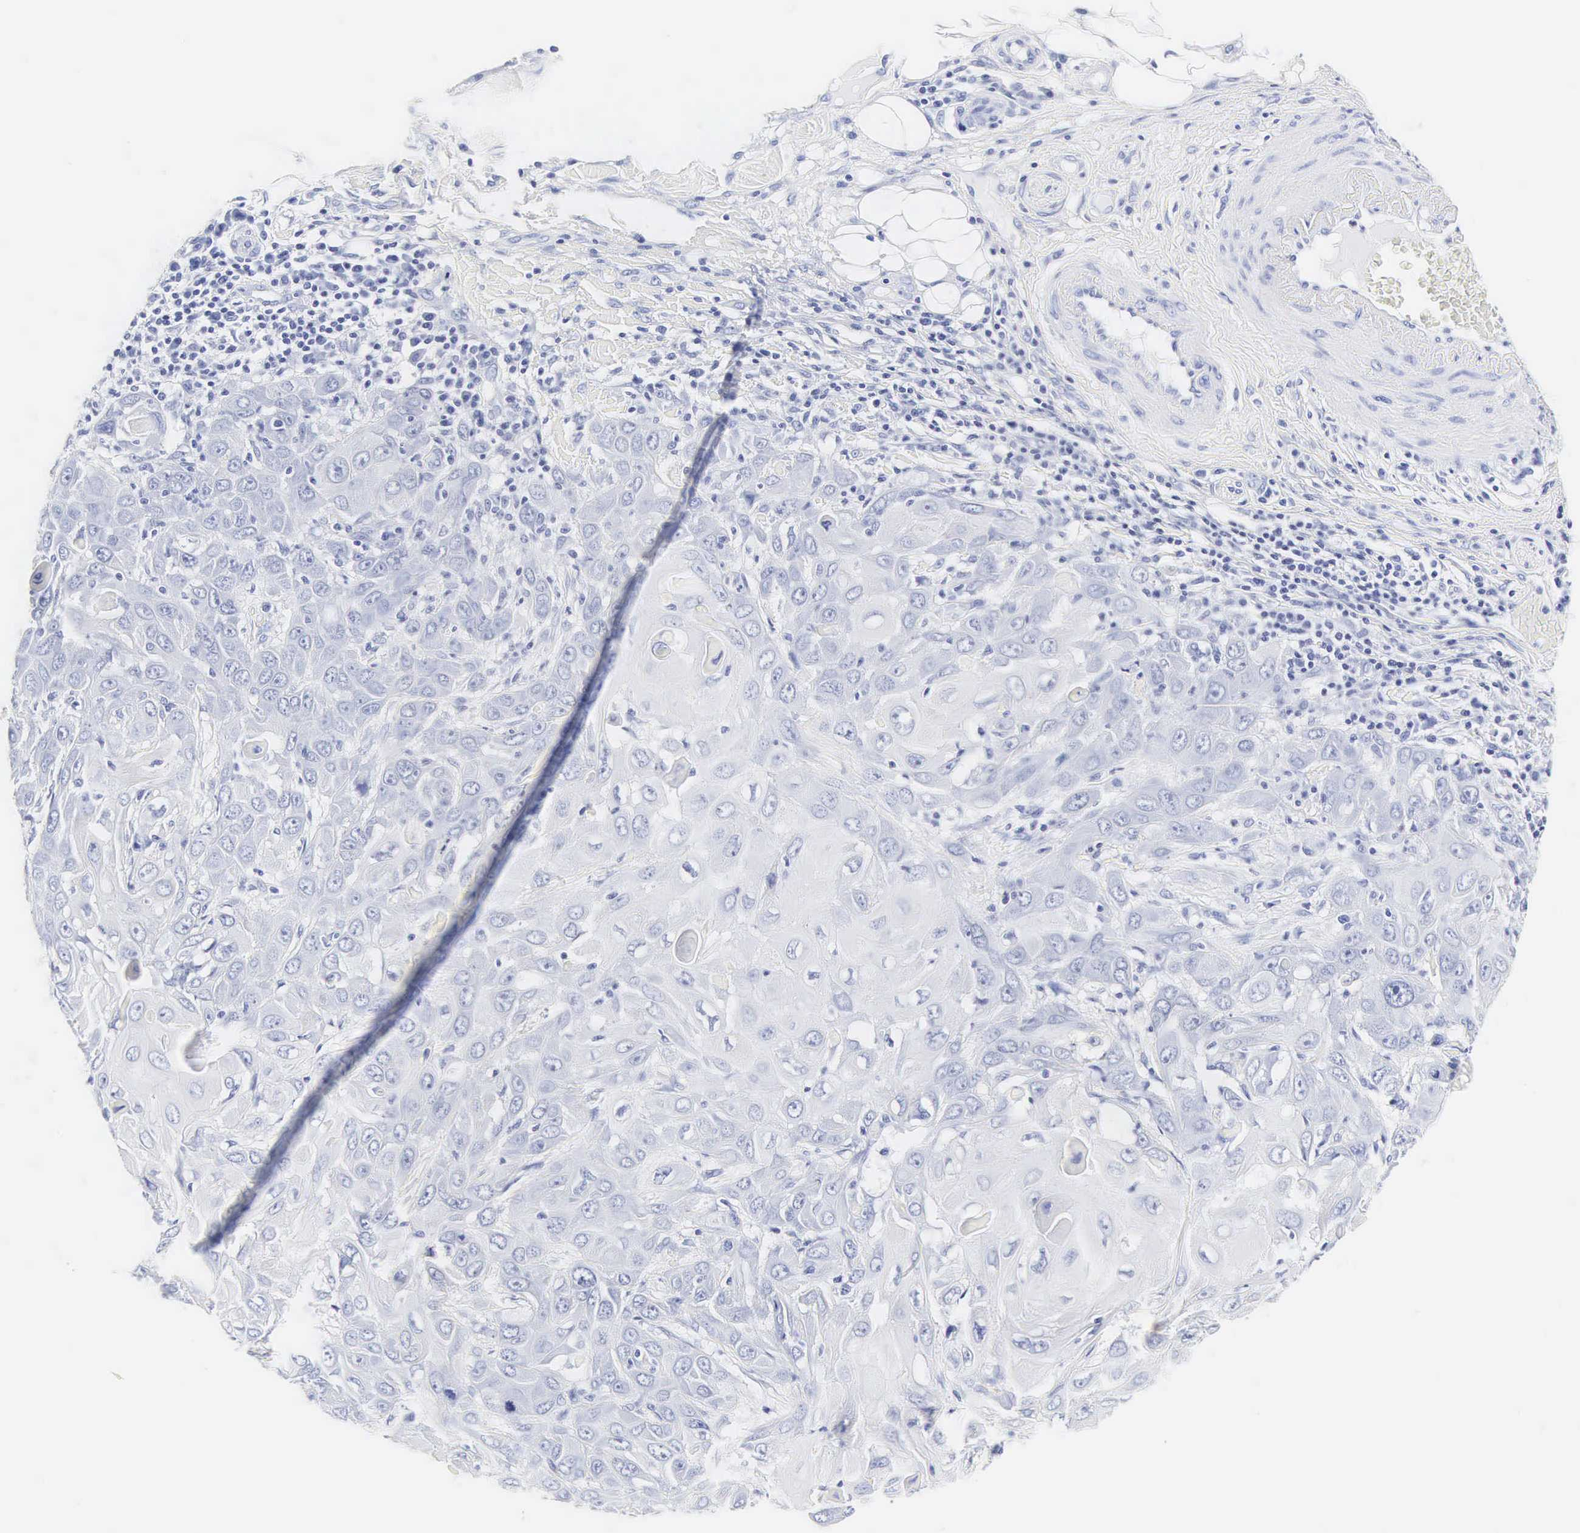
{"staining": {"intensity": "negative", "quantity": "none", "location": "none"}, "tissue": "skin cancer", "cell_type": "Tumor cells", "image_type": "cancer", "snomed": [{"axis": "morphology", "description": "Squamous cell carcinoma, NOS"}, {"axis": "topography", "description": "Skin"}], "caption": "Skin squamous cell carcinoma was stained to show a protein in brown. There is no significant staining in tumor cells.", "gene": "INS", "patient": {"sex": "male", "age": 84}}